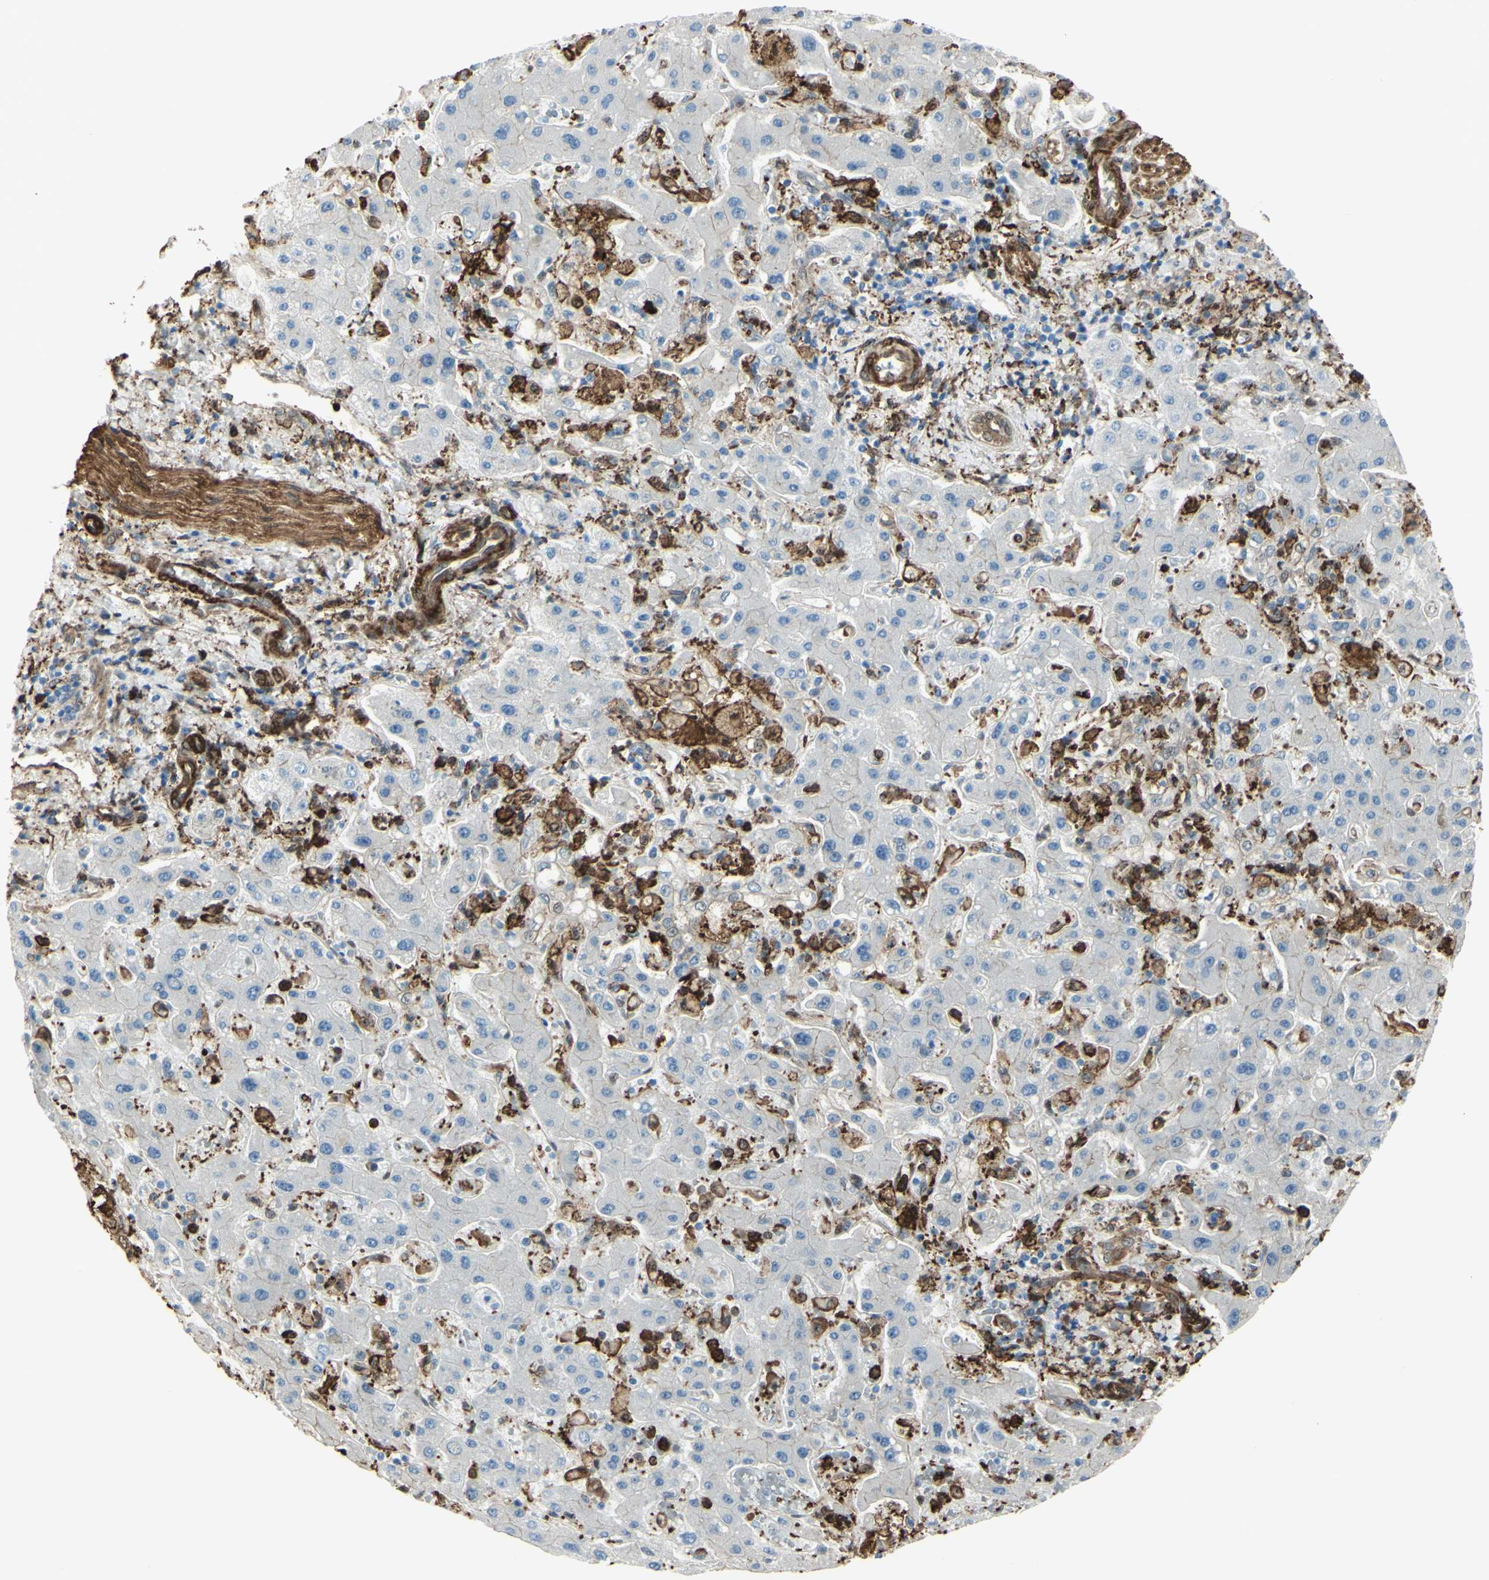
{"staining": {"intensity": "weak", "quantity": ">75%", "location": "cytoplasmic/membranous"}, "tissue": "liver cancer", "cell_type": "Tumor cells", "image_type": "cancer", "snomed": [{"axis": "morphology", "description": "Cholangiocarcinoma"}, {"axis": "topography", "description": "Liver"}], "caption": "Liver cholangiocarcinoma stained with a protein marker displays weak staining in tumor cells.", "gene": "GSN", "patient": {"sex": "male", "age": 50}}